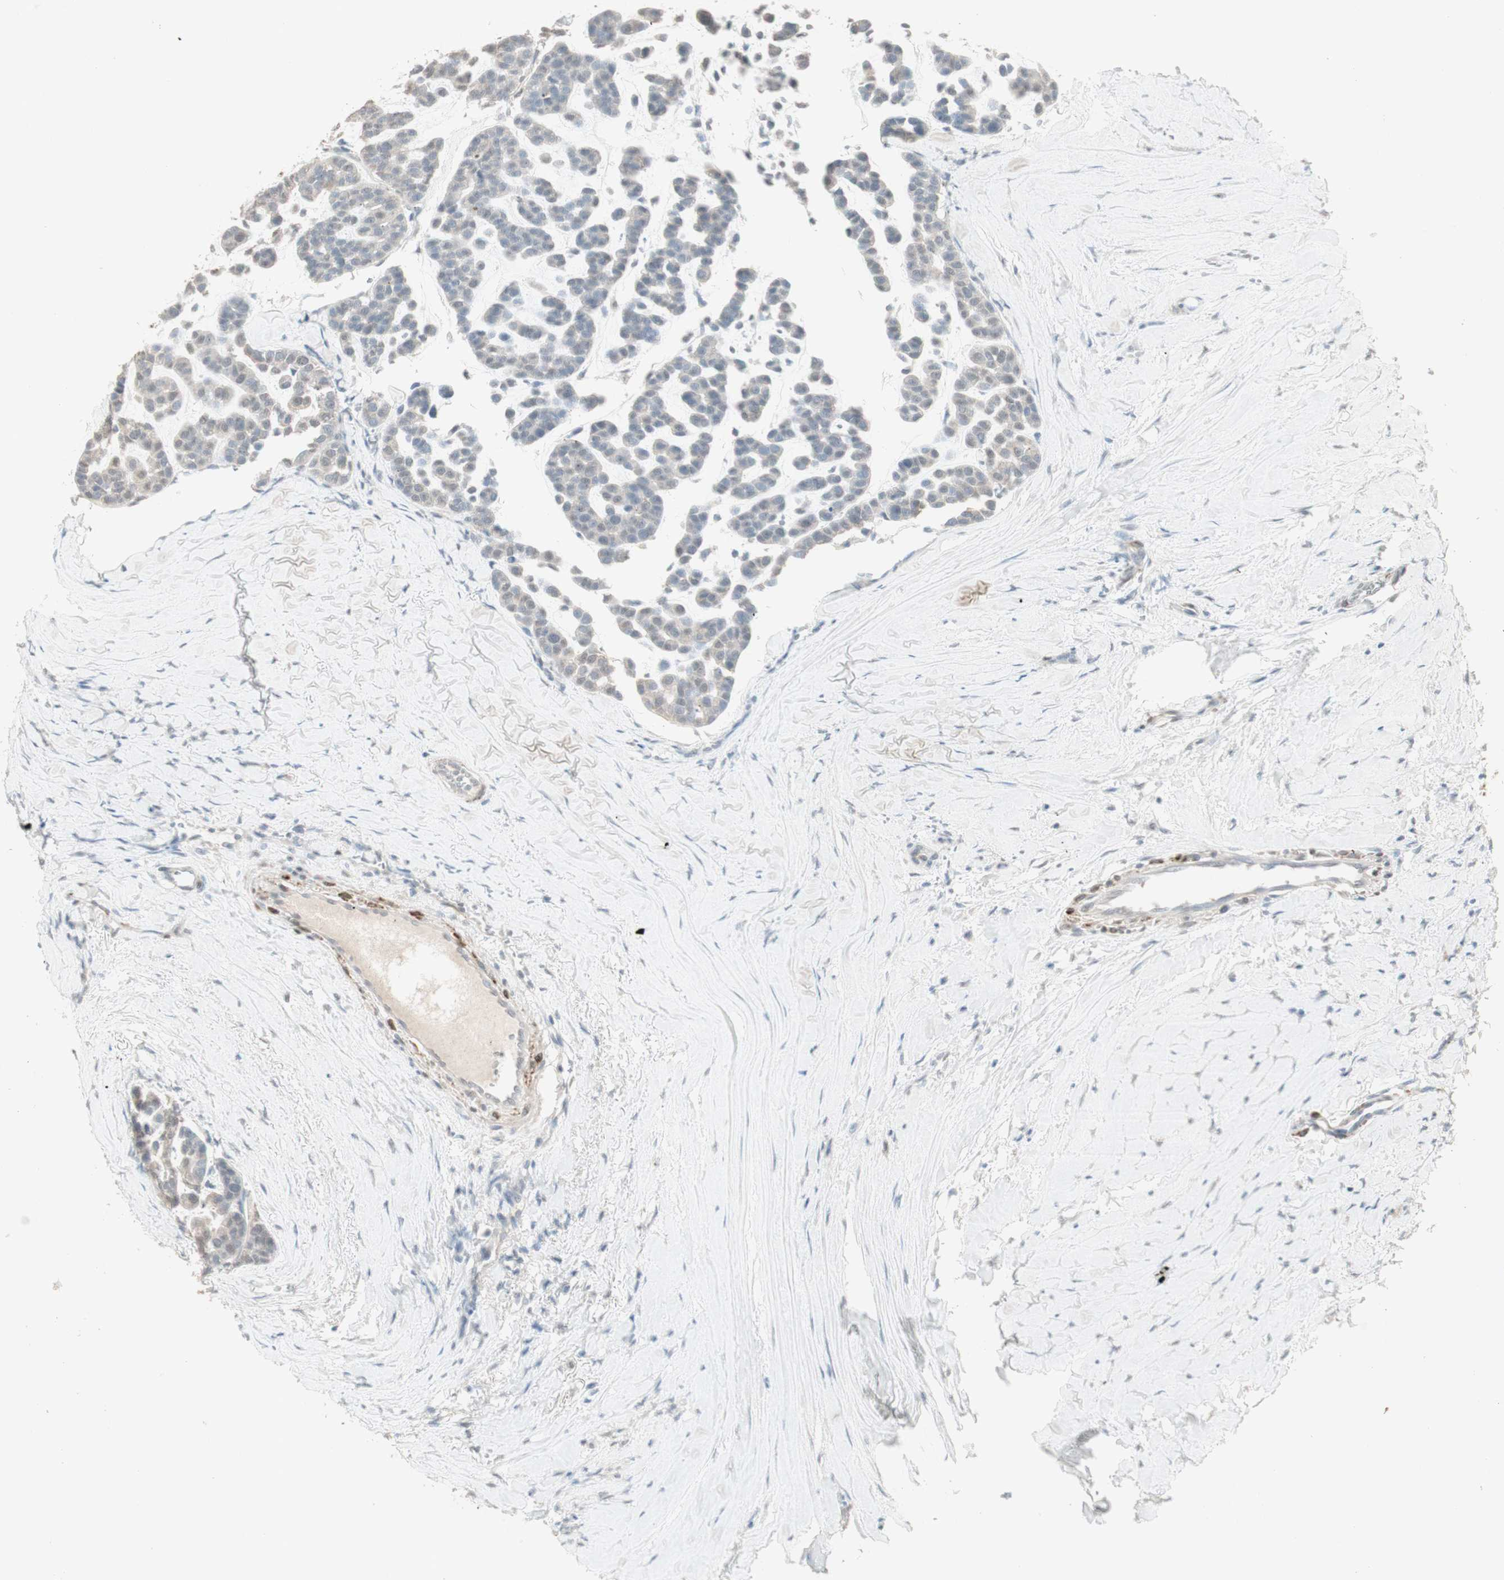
{"staining": {"intensity": "negative", "quantity": "none", "location": "none"}, "tissue": "head and neck cancer", "cell_type": "Tumor cells", "image_type": "cancer", "snomed": [{"axis": "morphology", "description": "Adenocarcinoma, NOS"}, {"axis": "morphology", "description": "Adenoma, NOS"}, {"axis": "topography", "description": "Head-Neck"}], "caption": "Tumor cells are negative for brown protein staining in head and neck cancer.", "gene": "MUC3A", "patient": {"sex": "female", "age": 55}}